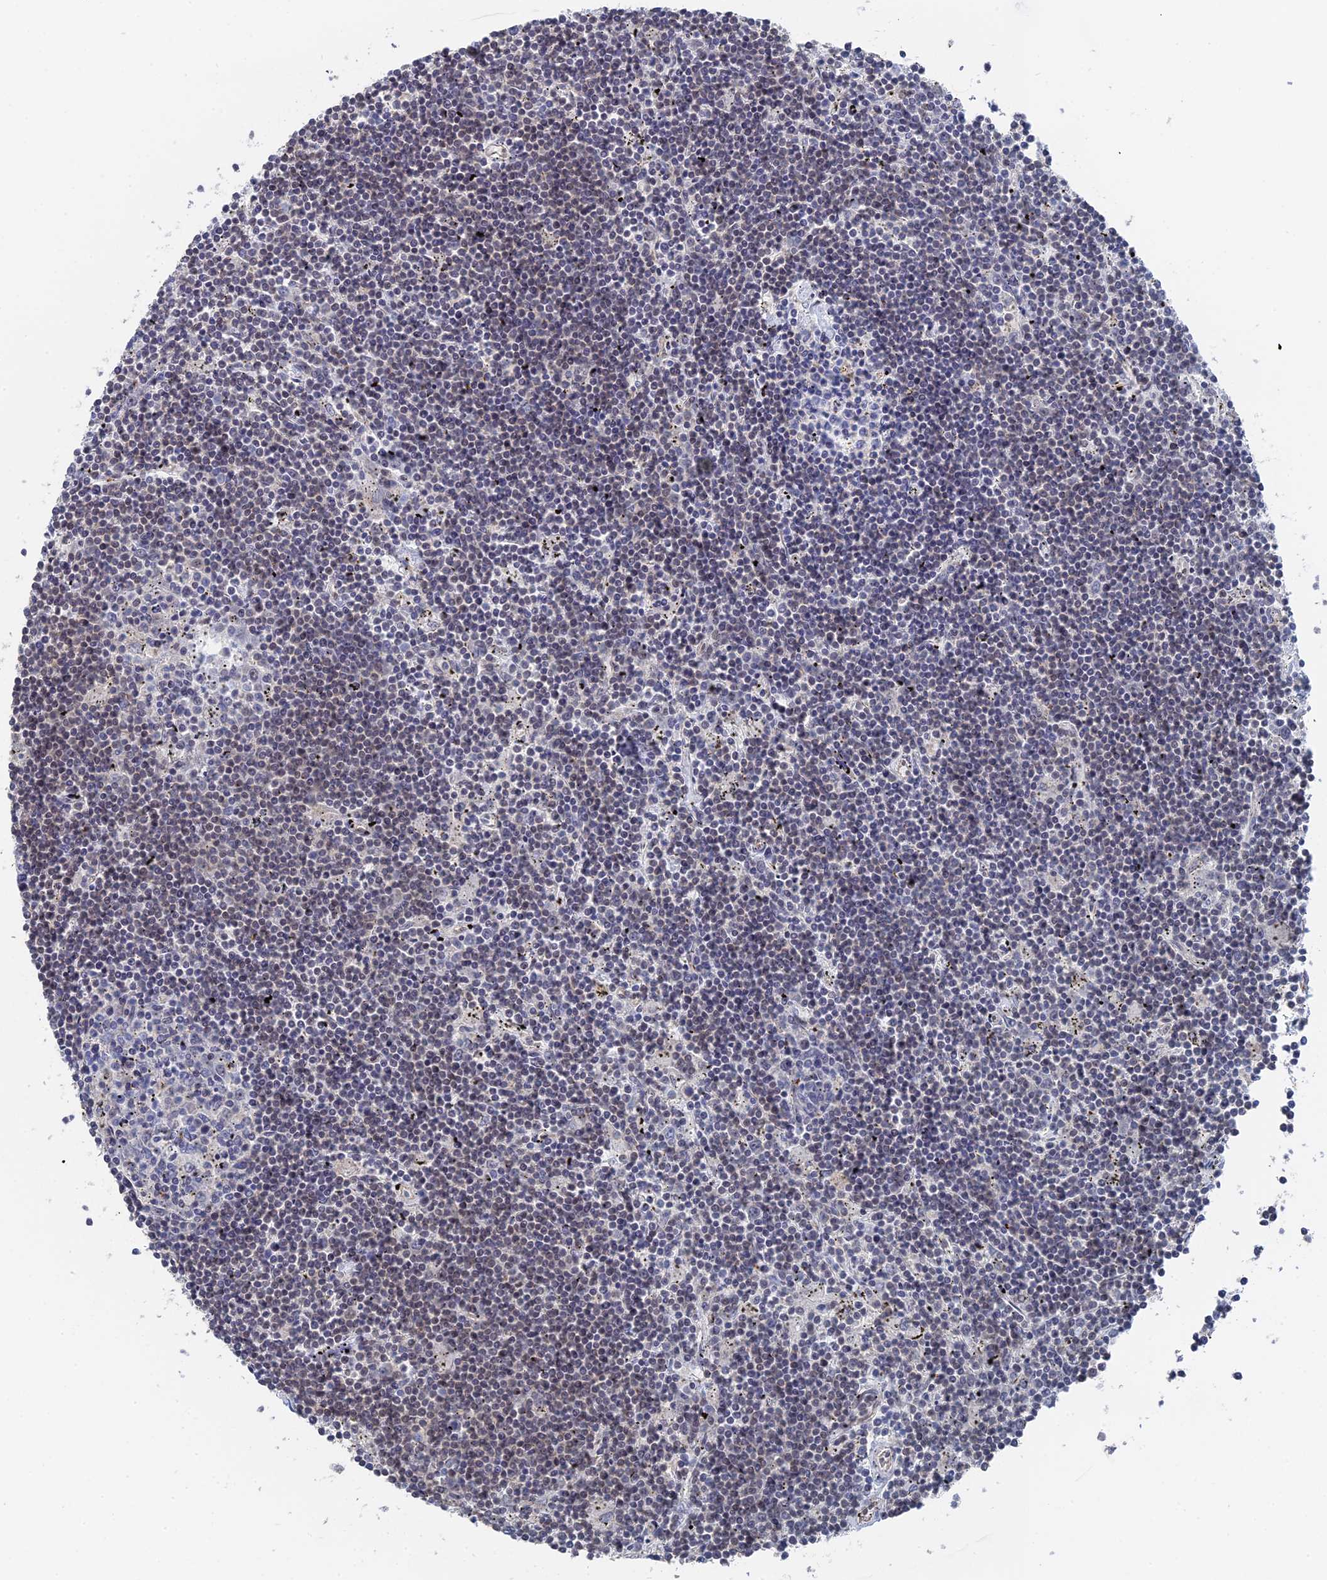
{"staining": {"intensity": "weak", "quantity": "<25%", "location": "nuclear"}, "tissue": "lymphoma", "cell_type": "Tumor cells", "image_type": "cancer", "snomed": [{"axis": "morphology", "description": "Malignant lymphoma, non-Hodgkin's type, Low grade"}, {"axis": "topography", "description": "Spleen"}], "caption": "The histopathology image shows no significant staining in tumor cells of malignant lymphoma, non-Hodgkin's type (low-grade).", "gene": "TSSC4", "patient": {"sex": "male", "age": 76}}